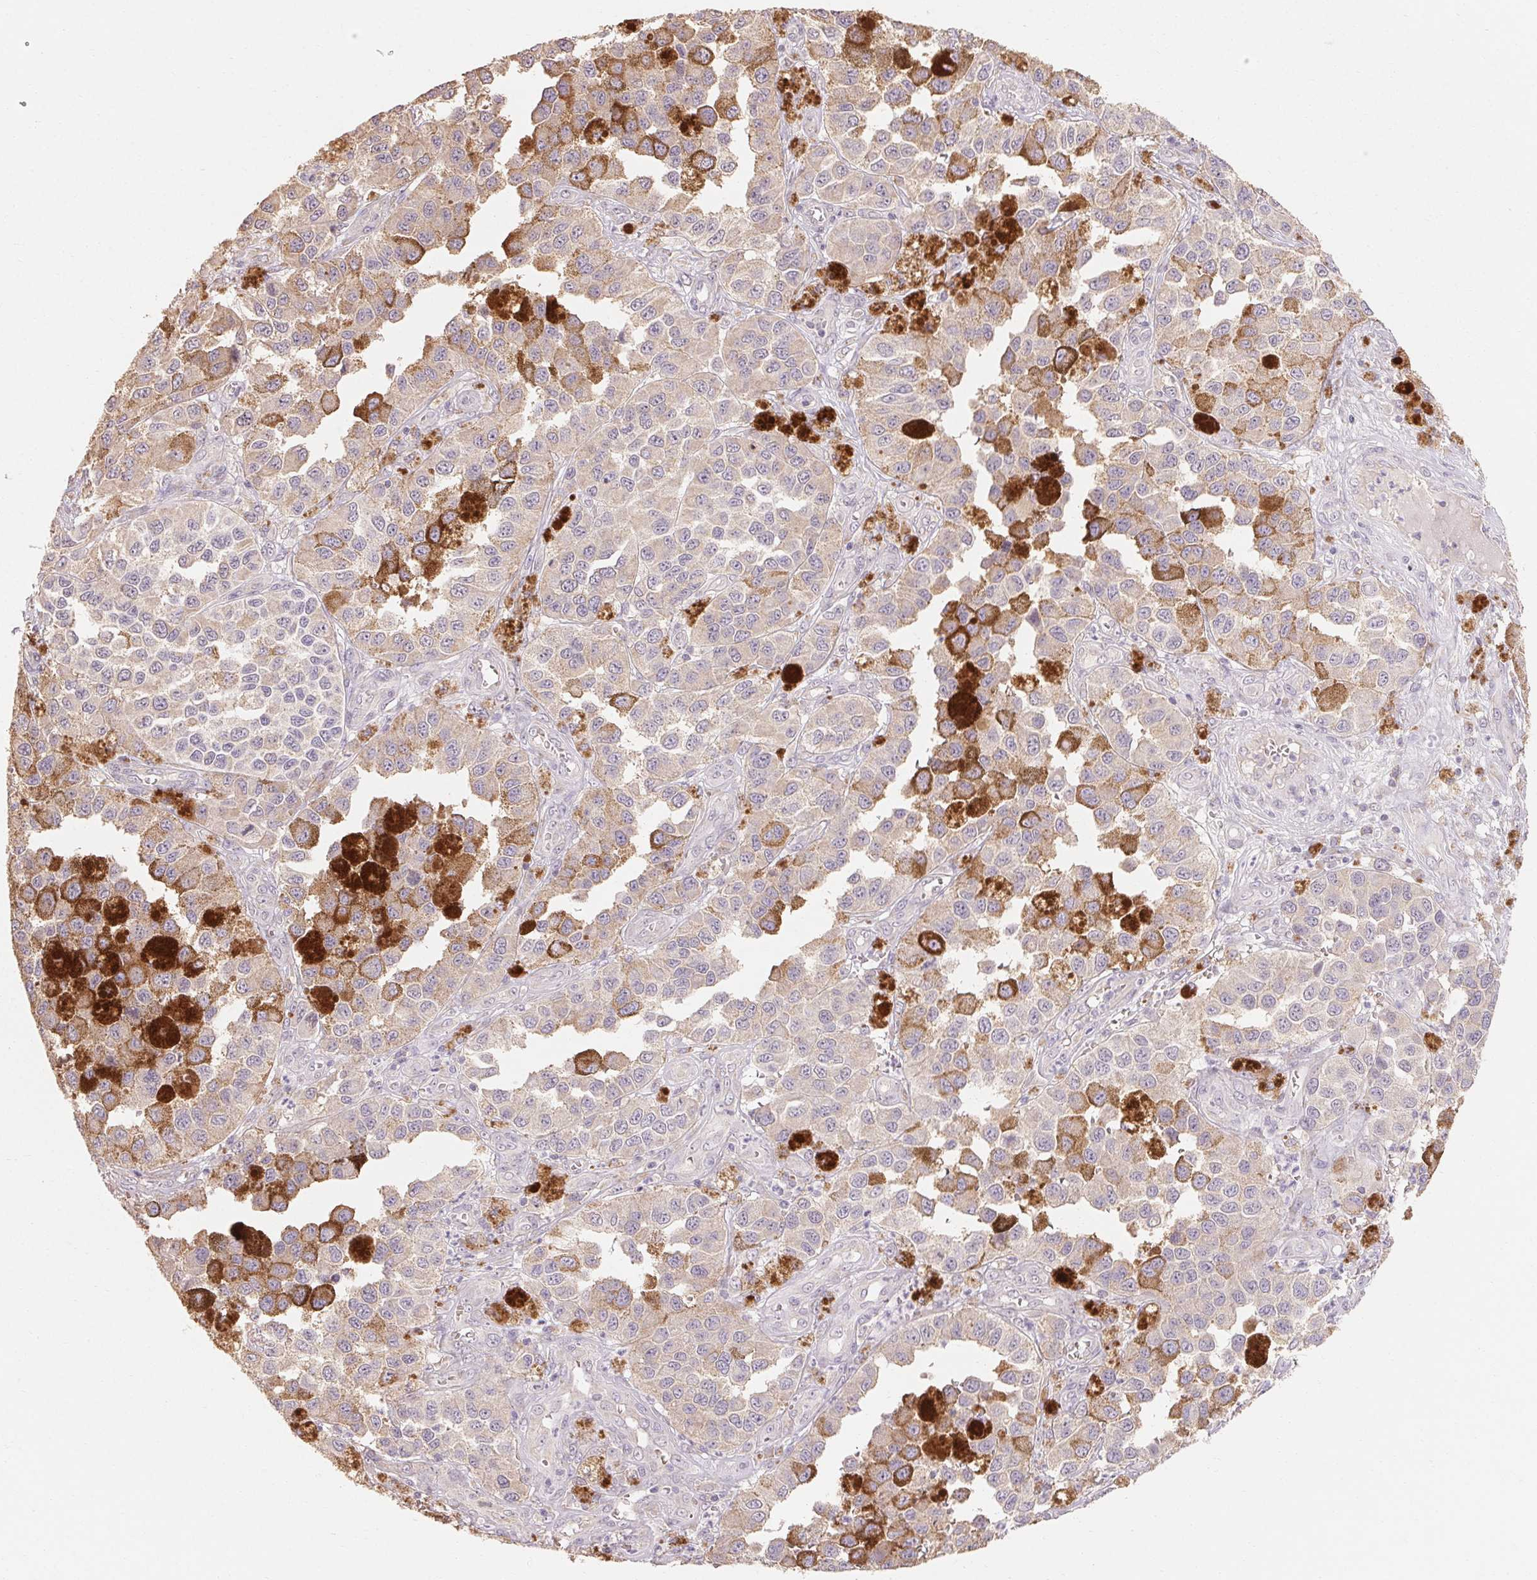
{"staining": {"intensity": "weak", "quantity": "<25%", "location": "cytoplasmic/membranous"}, "tissue": "melanoma", "cell_type": "Tumor cells", "image_type": "cancer", "snomed": [{"axis": "morphology", "description": "Malignant melanoma, NOS"}, {"axis": "topography", "description": "Skin"}], "caption": "Image shows no protein staining in tumor cells of malignant melanoma tissue. The staining is performed using DAB brown chromogen with nuclei counter-stained in using hematoxylin.", "gene": "MAP7D2", "patient": {"sex": "female", "age": 58}}